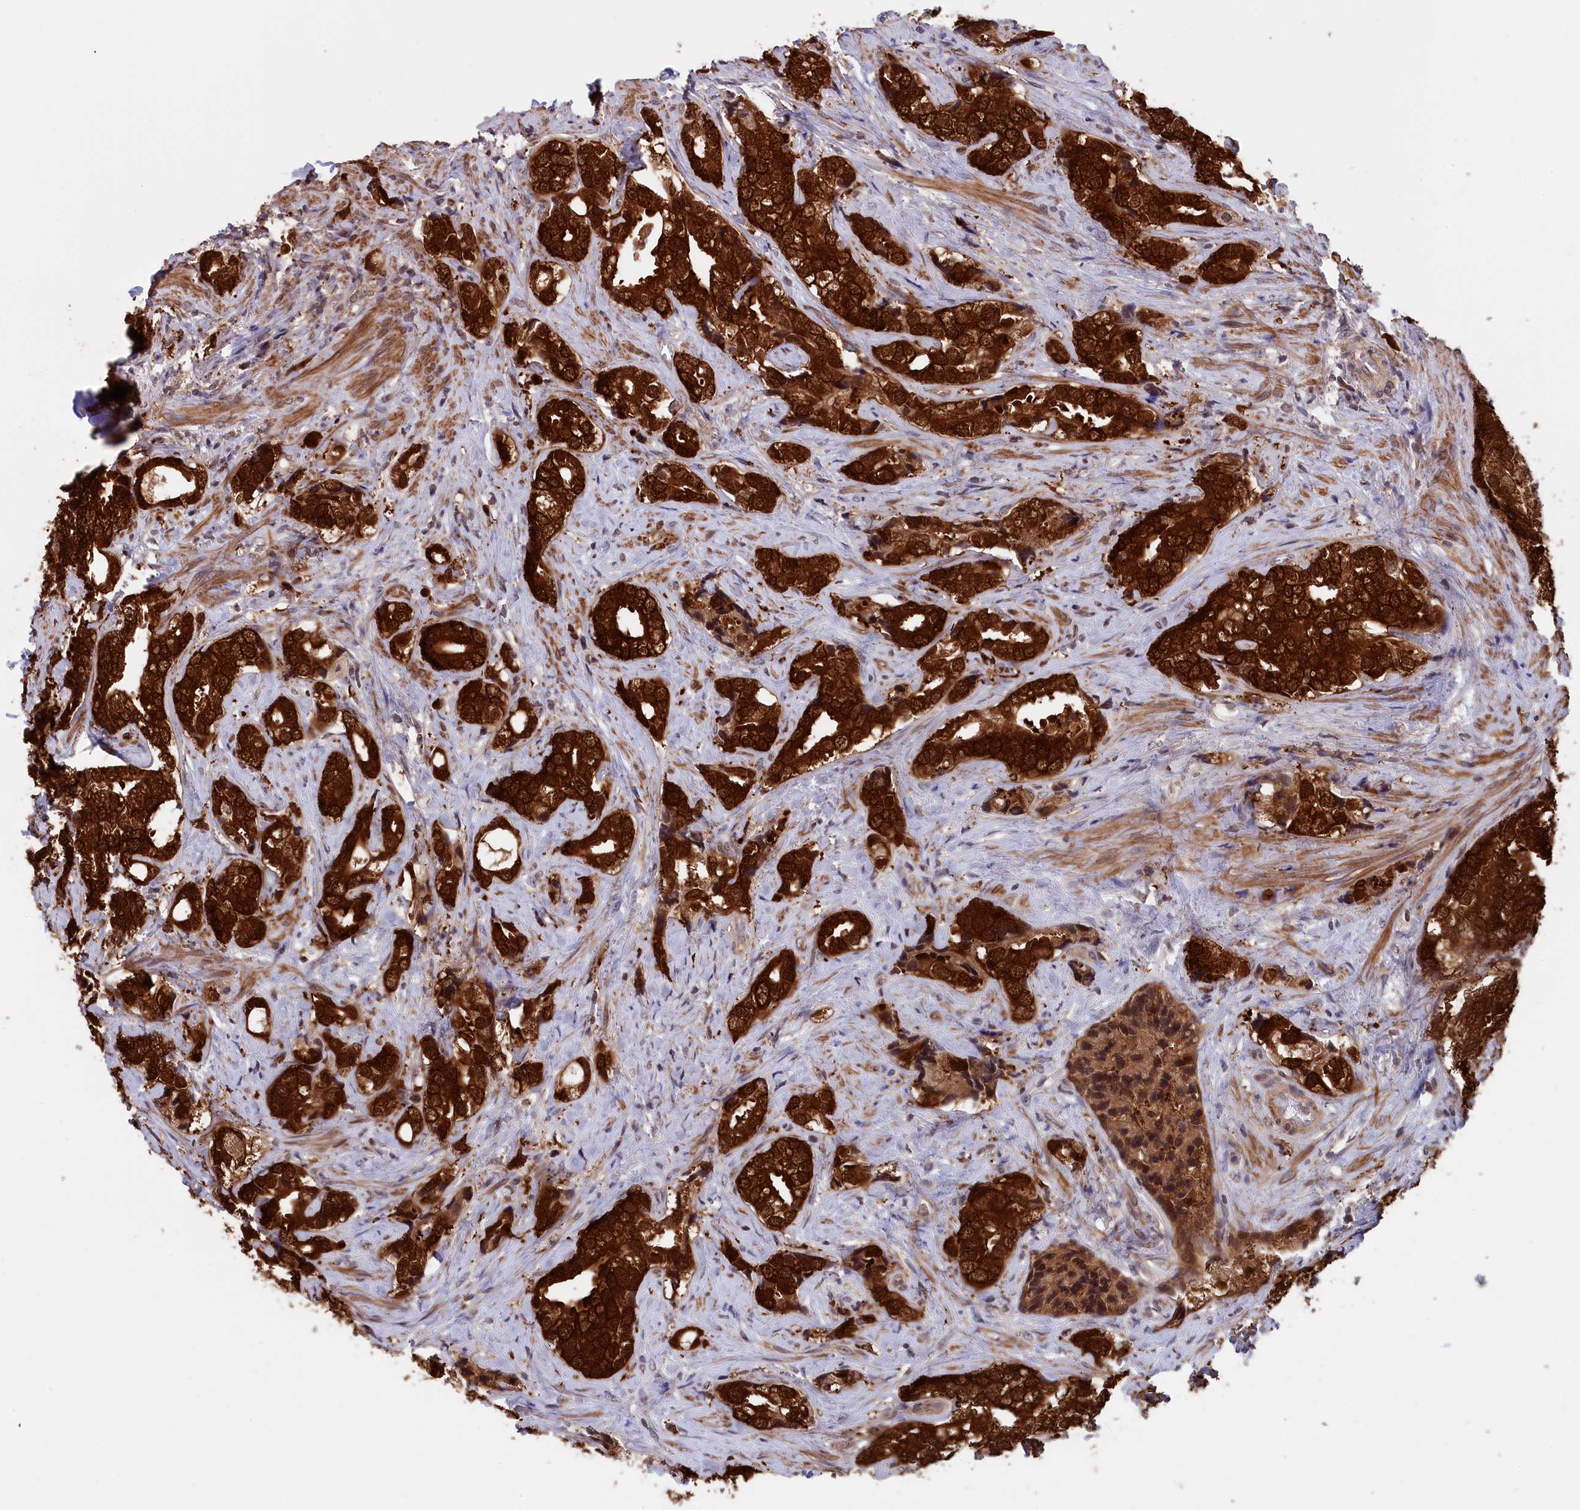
{"staining": {"intensity": "strong", "quantity": ">75%", "location": "cytoplasmic/membranous,nuclear"}, "tissue": "prostate cancer", "cell_type": "Tumor cells", "image_type": "cancer", "snomed": [{"axis": "morphology", "description": "Adenocarcinoma, High grade"}, {"axis": "topography", "description": "Prostate"}], "caption": "Immunohistochemistry (IHC) micrograph of neoplastic tissue: human prostate high-grade adenocarcinoma stained using immunohistochemistry shows high levels of strong protein expression localized specifically in the cytoplasmic/membranous and nuclear of tumor cells, appearing as a cytoplasmic/membranous and nuclear brown color.", "gene": "JPT2", "patient": {"sex": "male", "age": 75}}